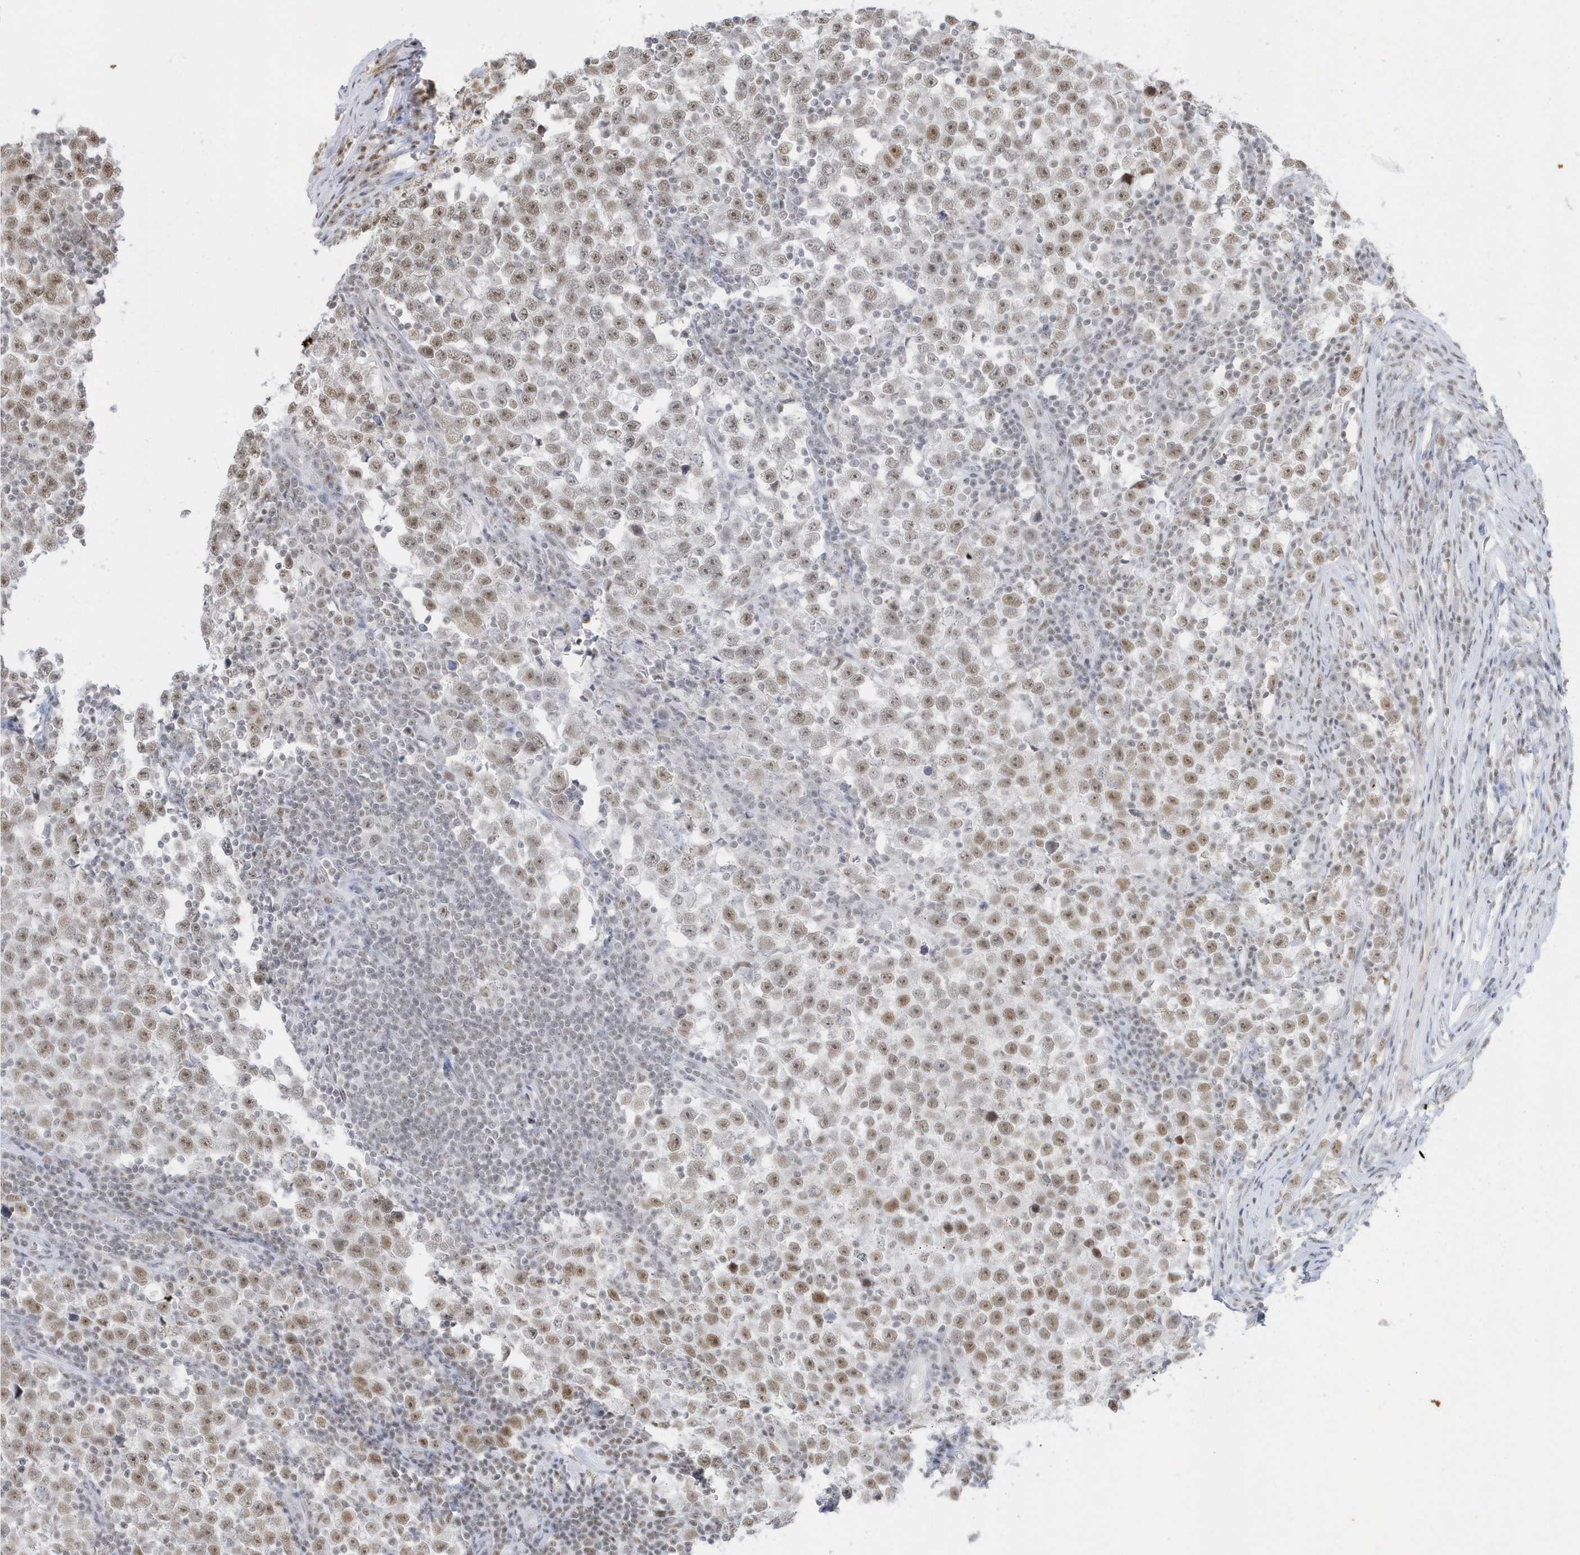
{"staining": {"intensity": "moderate", "quantity": "25%-75%", "location": "nuclear"}, "tissue": "testis cancer", "cell_type": "Tumor cells", "image_type": "cancer", "snomed": [{"axis": "morphology", "description": "Normal tissue, NOS"}, {"axis": "morphology", "description": "Seminoma, NOS"}, {"axis": "topography", "description": "Testis"}], "caption": "A micrograph showing moderate nuclear positivity in about 25%-75% of tumor cells in testis seminoma, as visualized by brown immunohistochemical staining.", "gene": "PPIL2", "patient": {"sex": "male", "age": 43}}